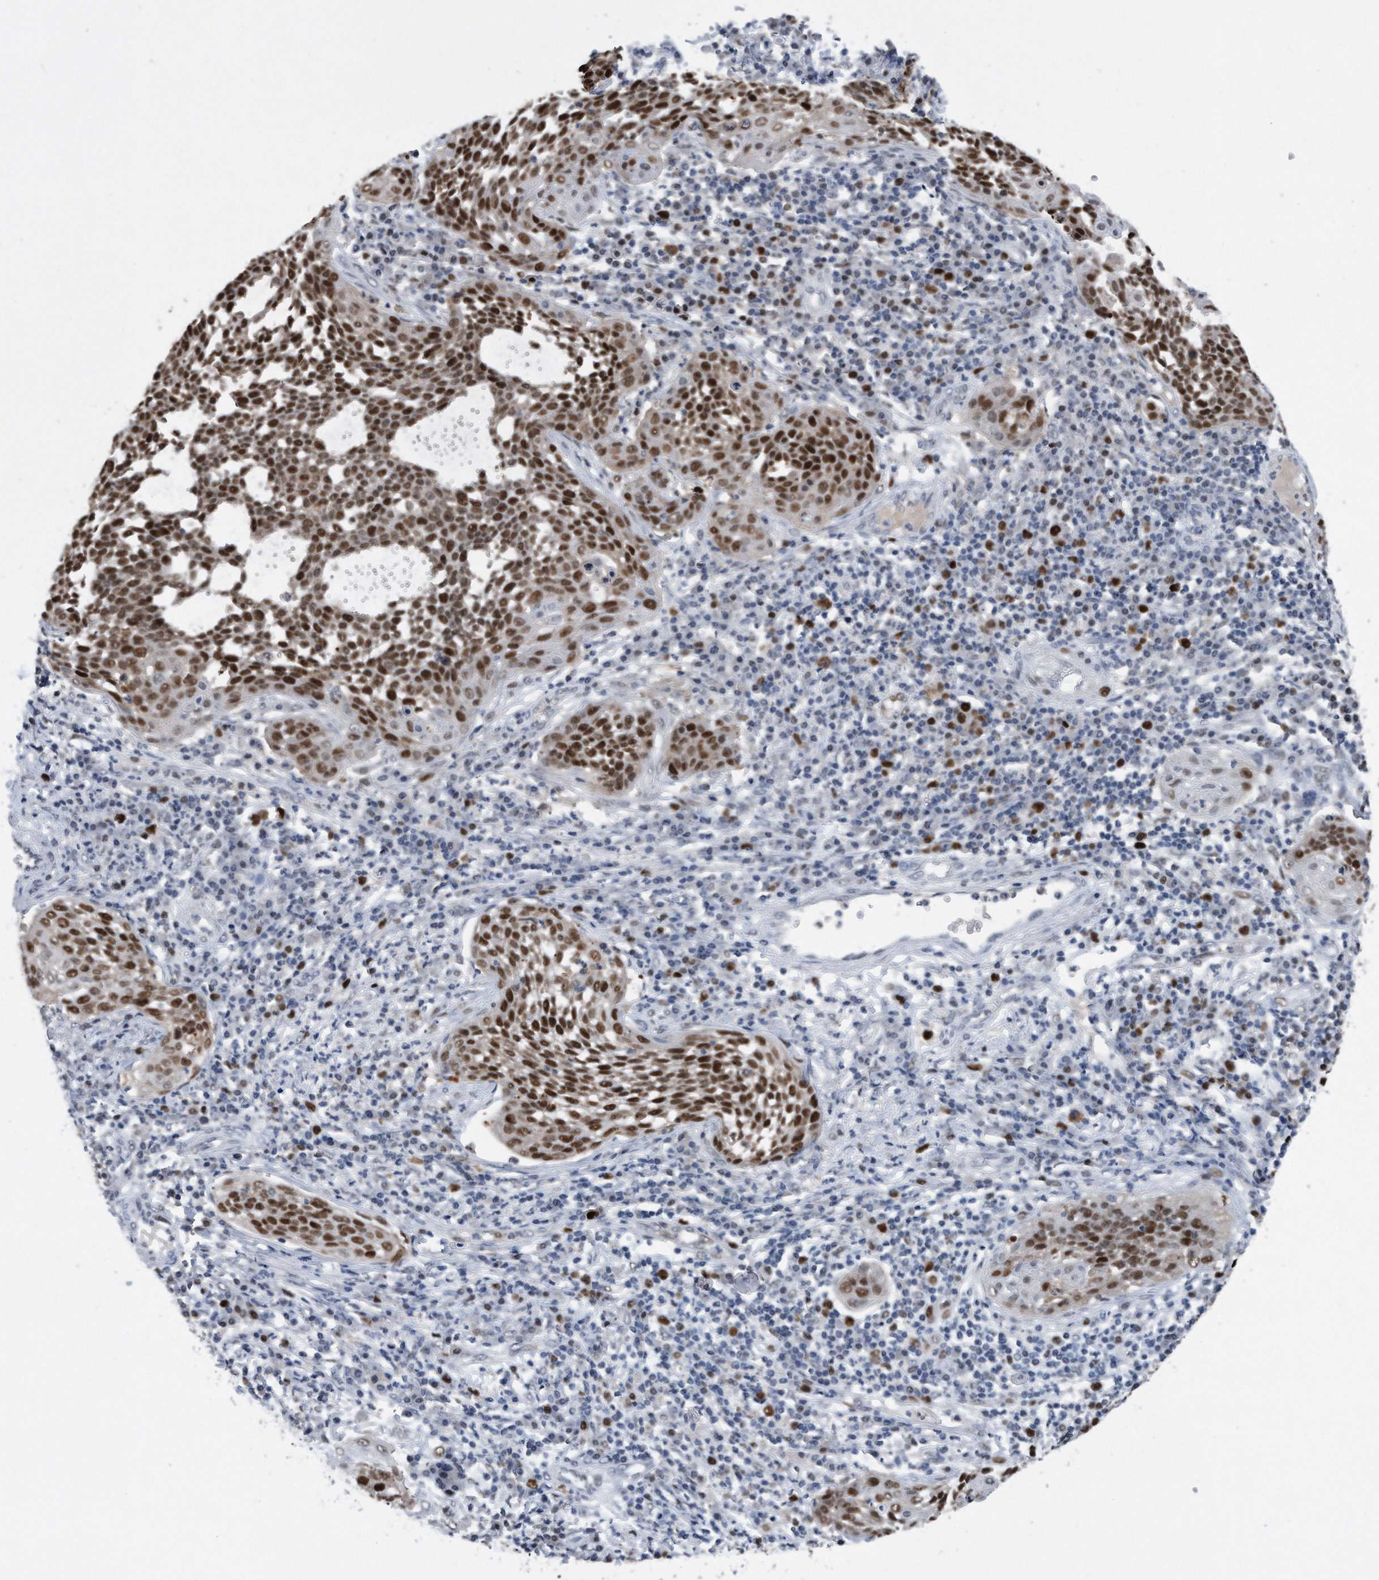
{"staining": {"intensity": "strong", "quantity": ">75%", "location": "nuclear"}, "tissue": "cervical cancer", "cell_type": "Tumor cells", "image_type": "cancer", "snomed": [{"axis": "morphology", "description": "Squamous cell carcinoma, NOS"}, {"axis": "topography", "description": "Cervix"}], "caption": "Protein analysis of cervical squamous cell carcinoma tissue exhibits strong nuclear expression in approximately >75% of tumor cells.", "gene": "PCNA", "patient": {"sex": "female", "age": 34}}